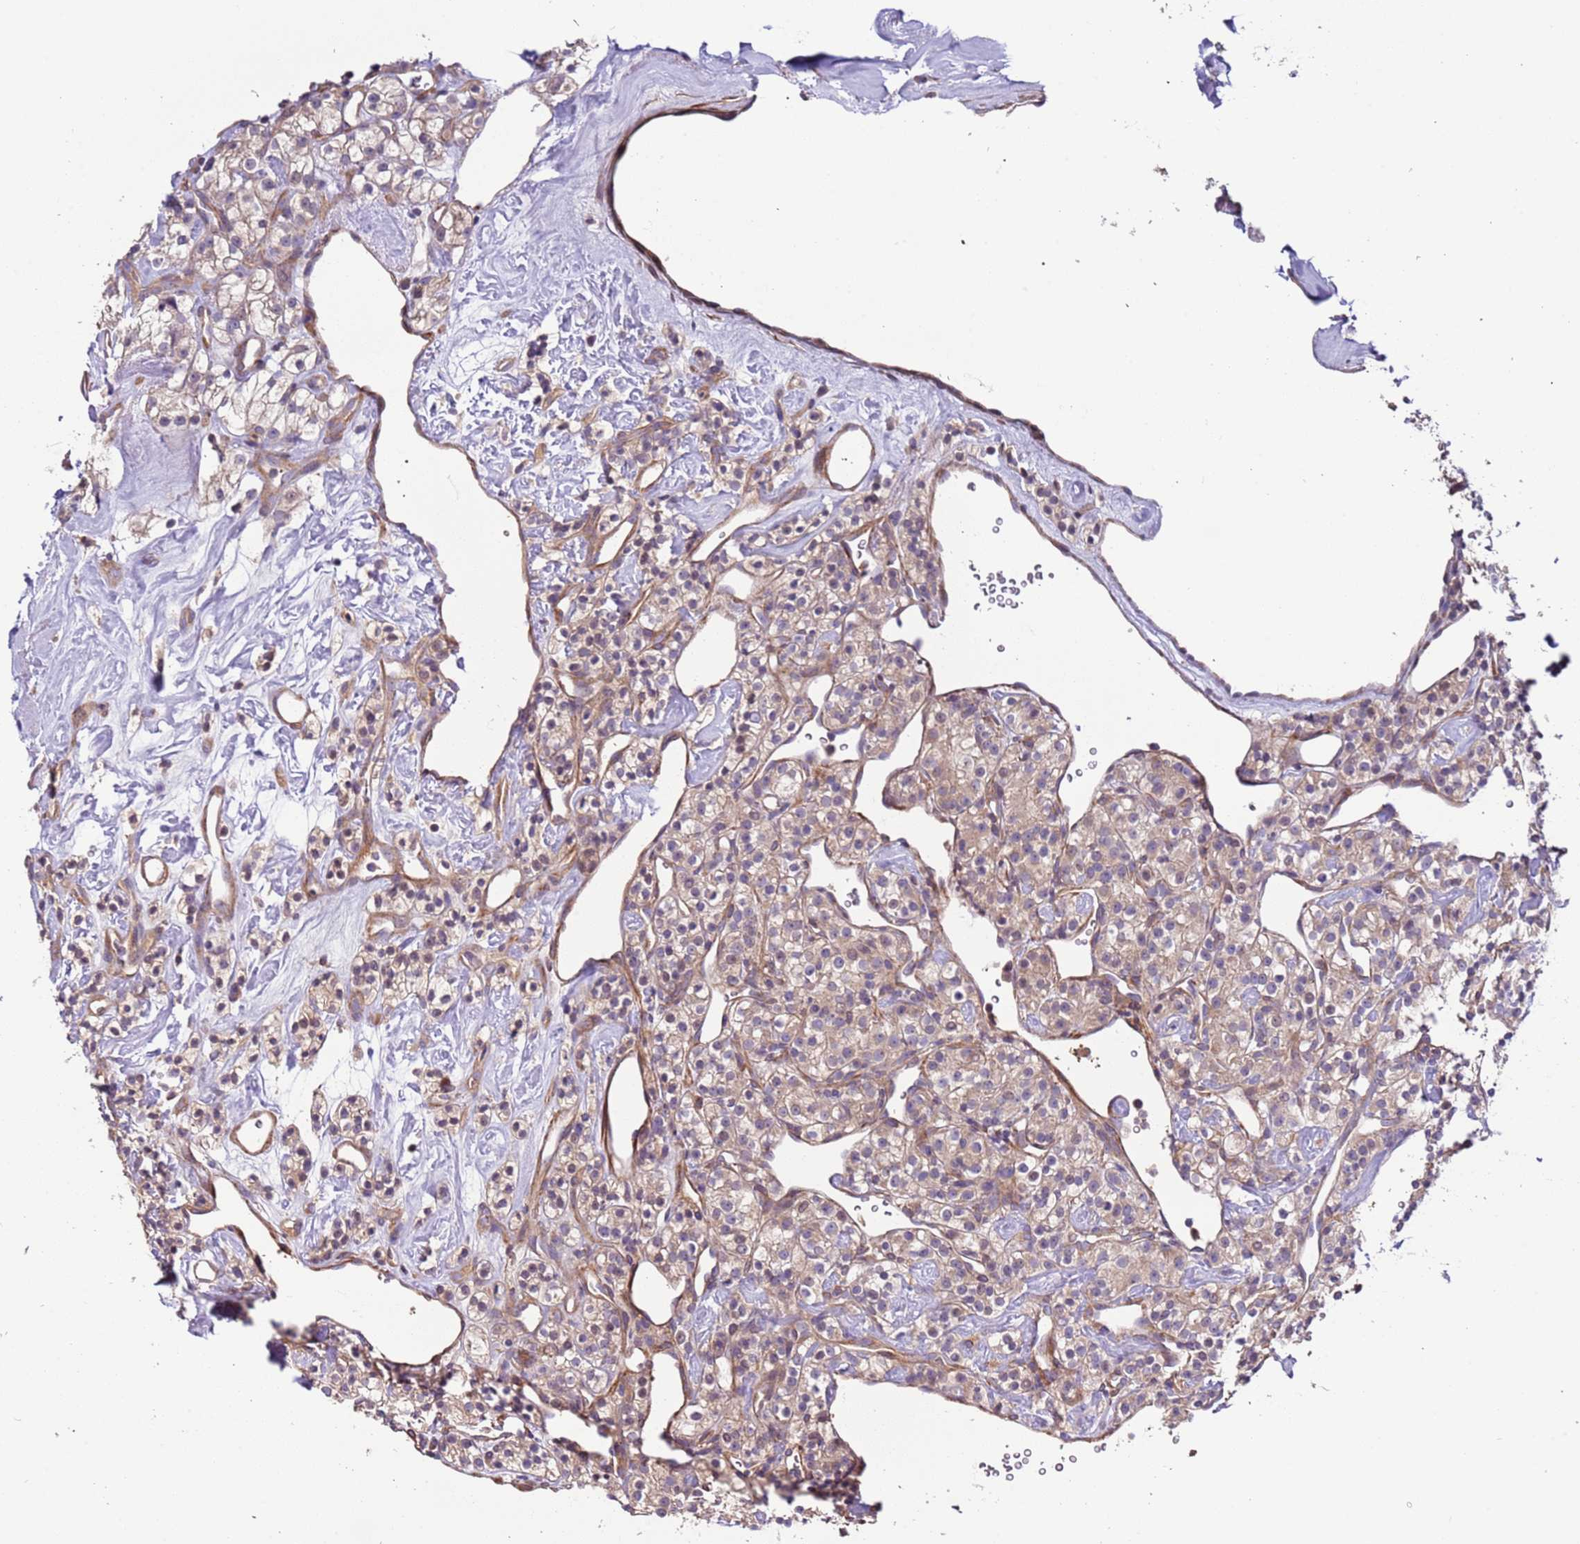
{"staining": {"intensity": "weak", "quantity": ">75%", "location": "cytoplasmic/membranous"}, "tissue": "renal cancer", "cell_type": "Tumor cells", "image_type": "cancer", "snomed": [{"axis": "morphology", "description": "Adenocarcinoma, NOS"}, {"axis": "topography", "description": "Kidney"}], "caption": "Tumor cells reveal weak cytoplasmic/membranous positivity in about >75% of cells in renal cancer. The protein of interest is stained brown, and the nuclei are stained in blue (DAB IHC with brightfield microscopy, high magnification).", "gene": "LAMB4", "patient": {"sex": "male", "age": 77}}